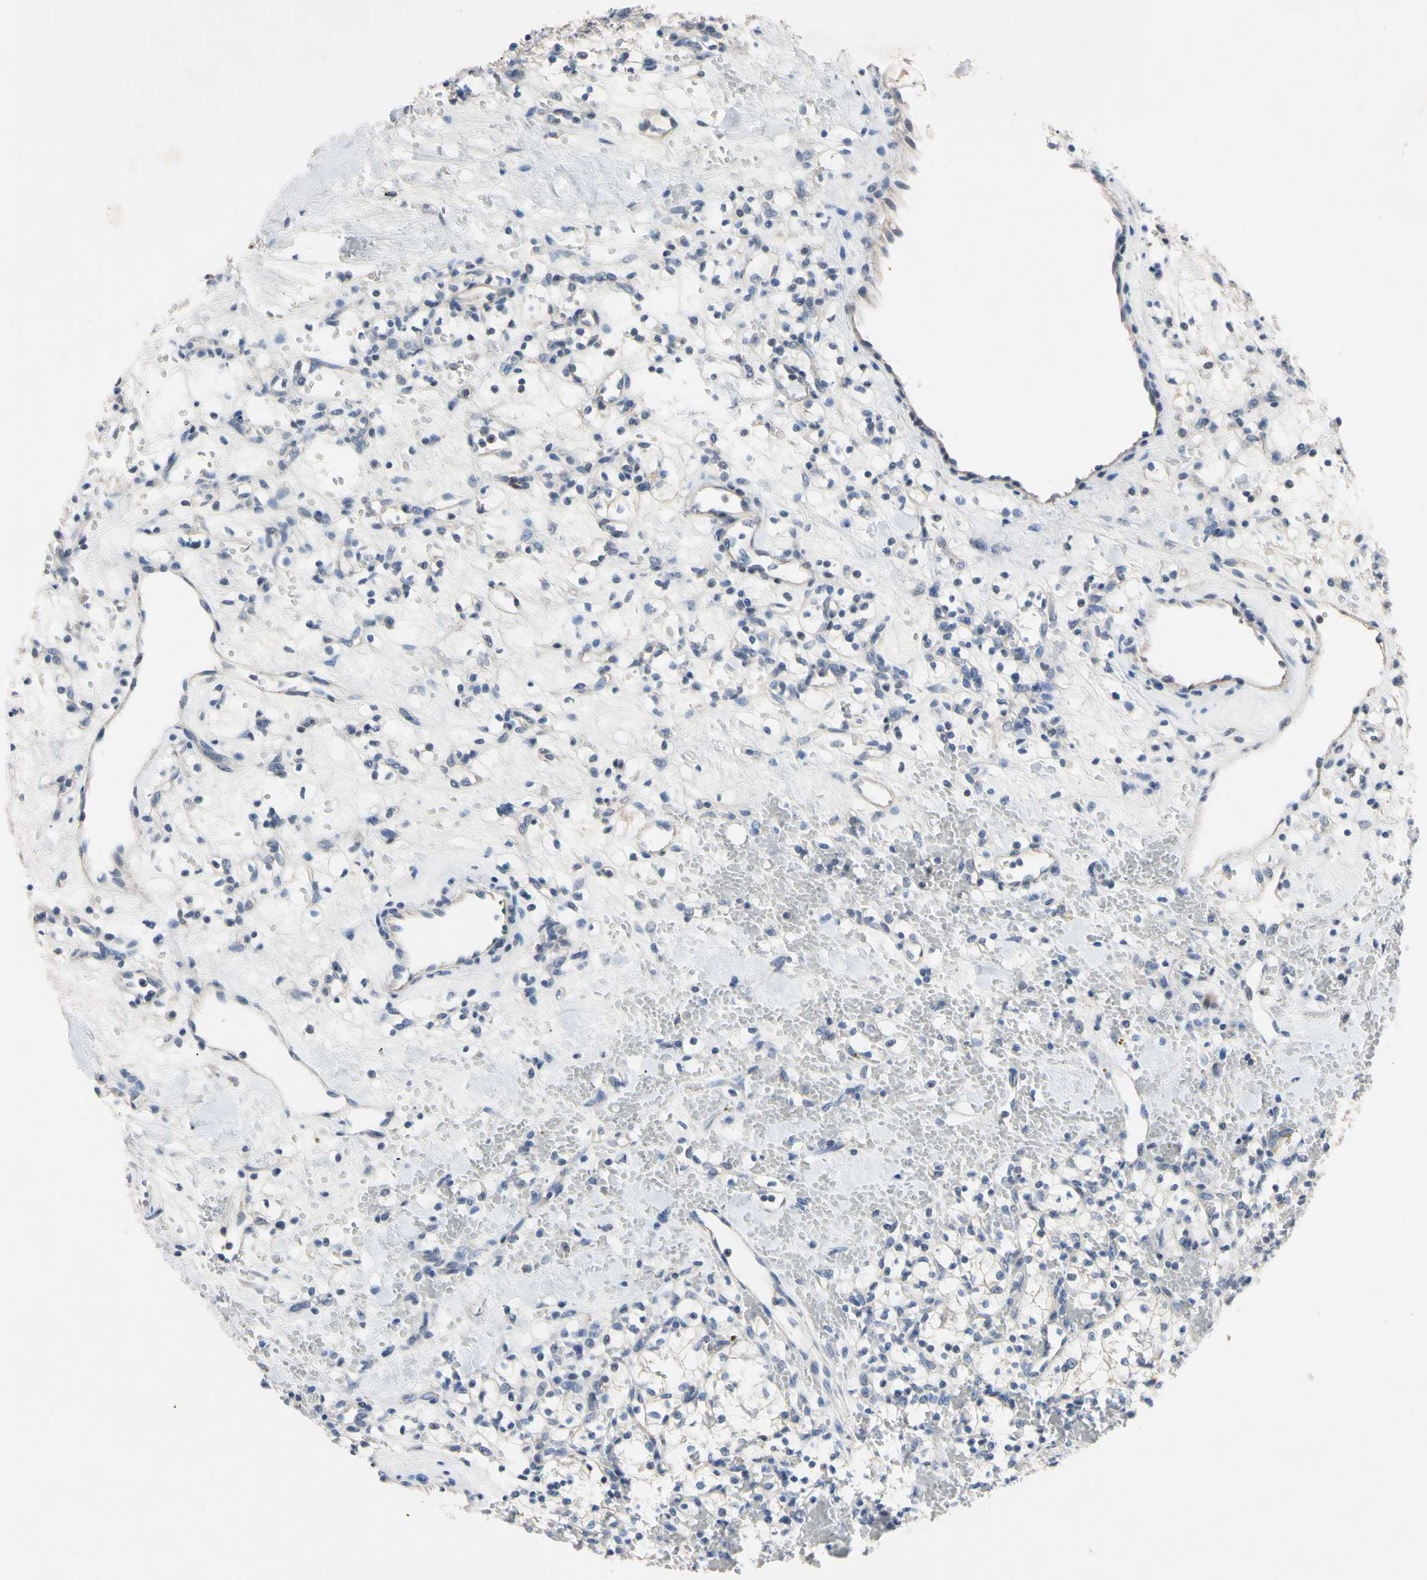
{"staining": {"intensity": "negative", "quantity": "none", "location": "none"}, "tissue": "renal cancer", "cell_type": "Tumor cells", "image_type": "cancer", "snomed": [{"axis": "morphology", "description": "Adenocarcinoma, NOS"}, {"axis": "topography", "description": "Kidney"}], "caption": "High power microscopy micrograph of an immunohistochemistry photomicrograph of renal adenocarcinoma, revealing no significant staining in tumor cells.", "gene": "PNKD", "patient": {"sex": "female", "age": 60}}